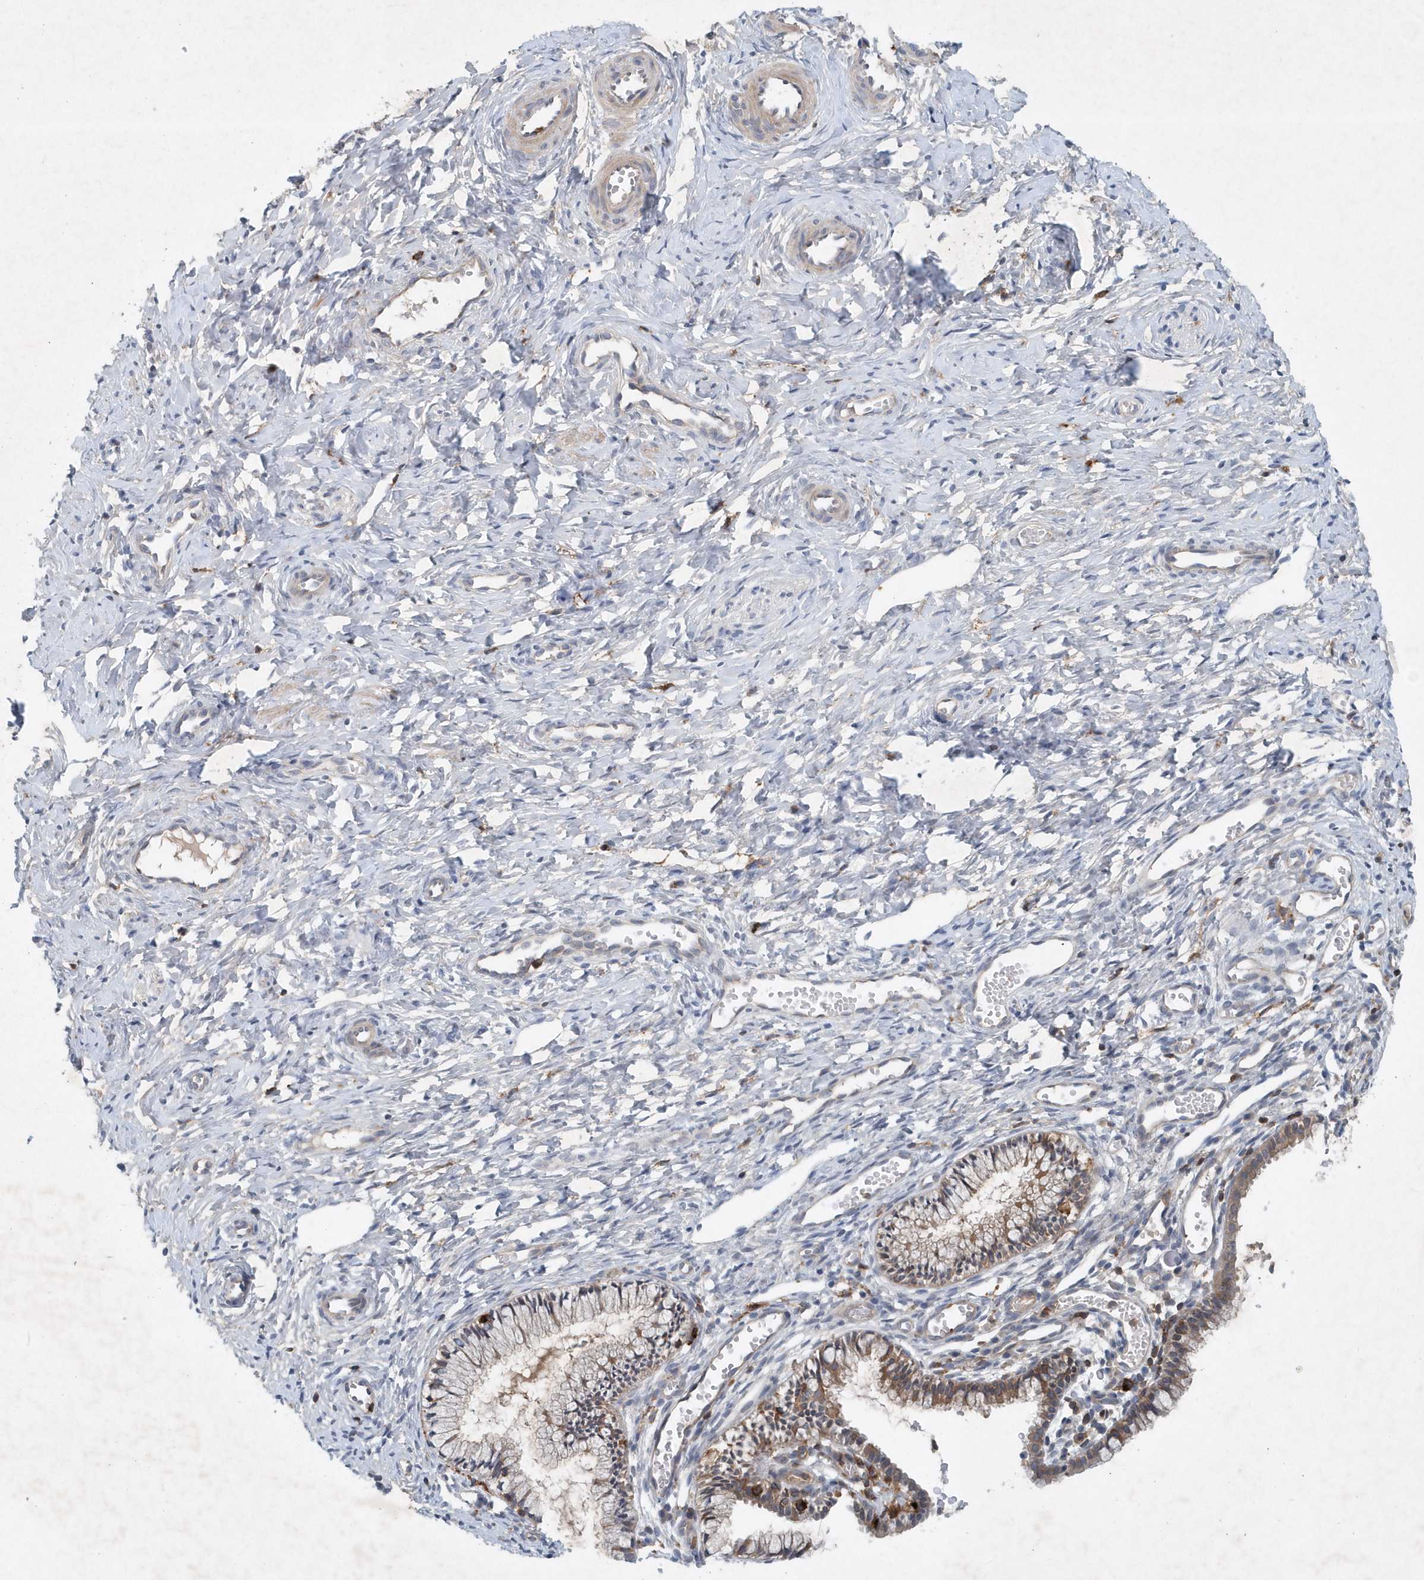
{"staining": {"intensity": "moderate", "quantity": "<25%", "location": "cytoplasmic/membranous"}, "tissue": "cervix", "cell_type": "Glandular cells", "image_type": "normal", "snomed": [{"axis": "morphology", "description": "Normal tissue, NOS"}, {"axis": "topography", "description": "Cervix"}], "caption": "This photomicrograph exhibits IHC staining of normal cervix, with low moderate cytoplasmic/membranous staining in approximately <25% of glandular cells.", "gene": "P2RY10", "patient": {"sex": "female", "age": 27}}